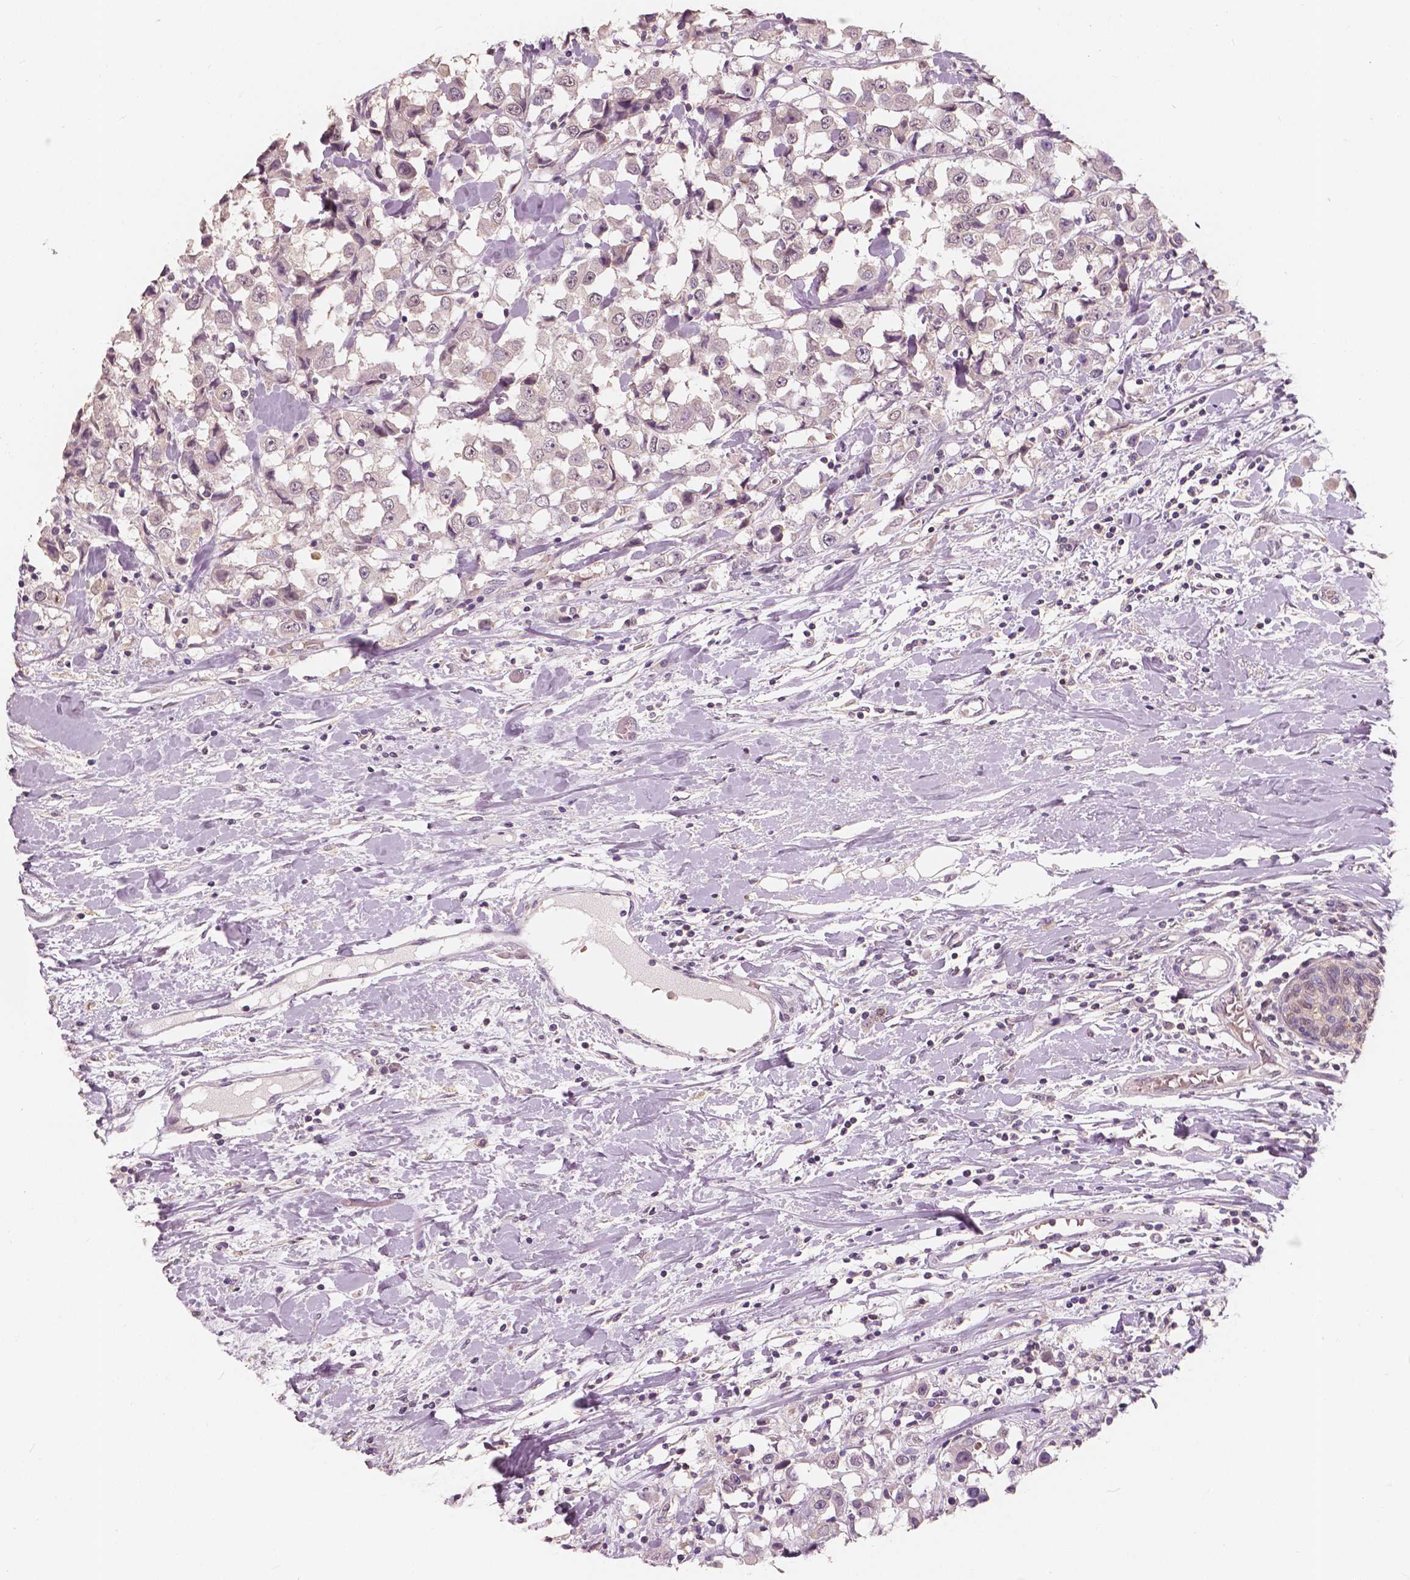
{"staining": {"intensity": "weak", "quantity": "<25%", "location": "nuclear"}, "tissue": "breast cancer", "cell_type": "Tumor cells", "image_type": "cancer", "snomed": [{"axis": "morphology", "description": "Duct carcinoma"}, {"axis": "topography", "description": "Breast"}], "caption": "Histopathology image shows no significant protein expression in tumor cells of breast cancer.", "gene": "SAT2", "patient": {"sex": "female", "age": 61}}